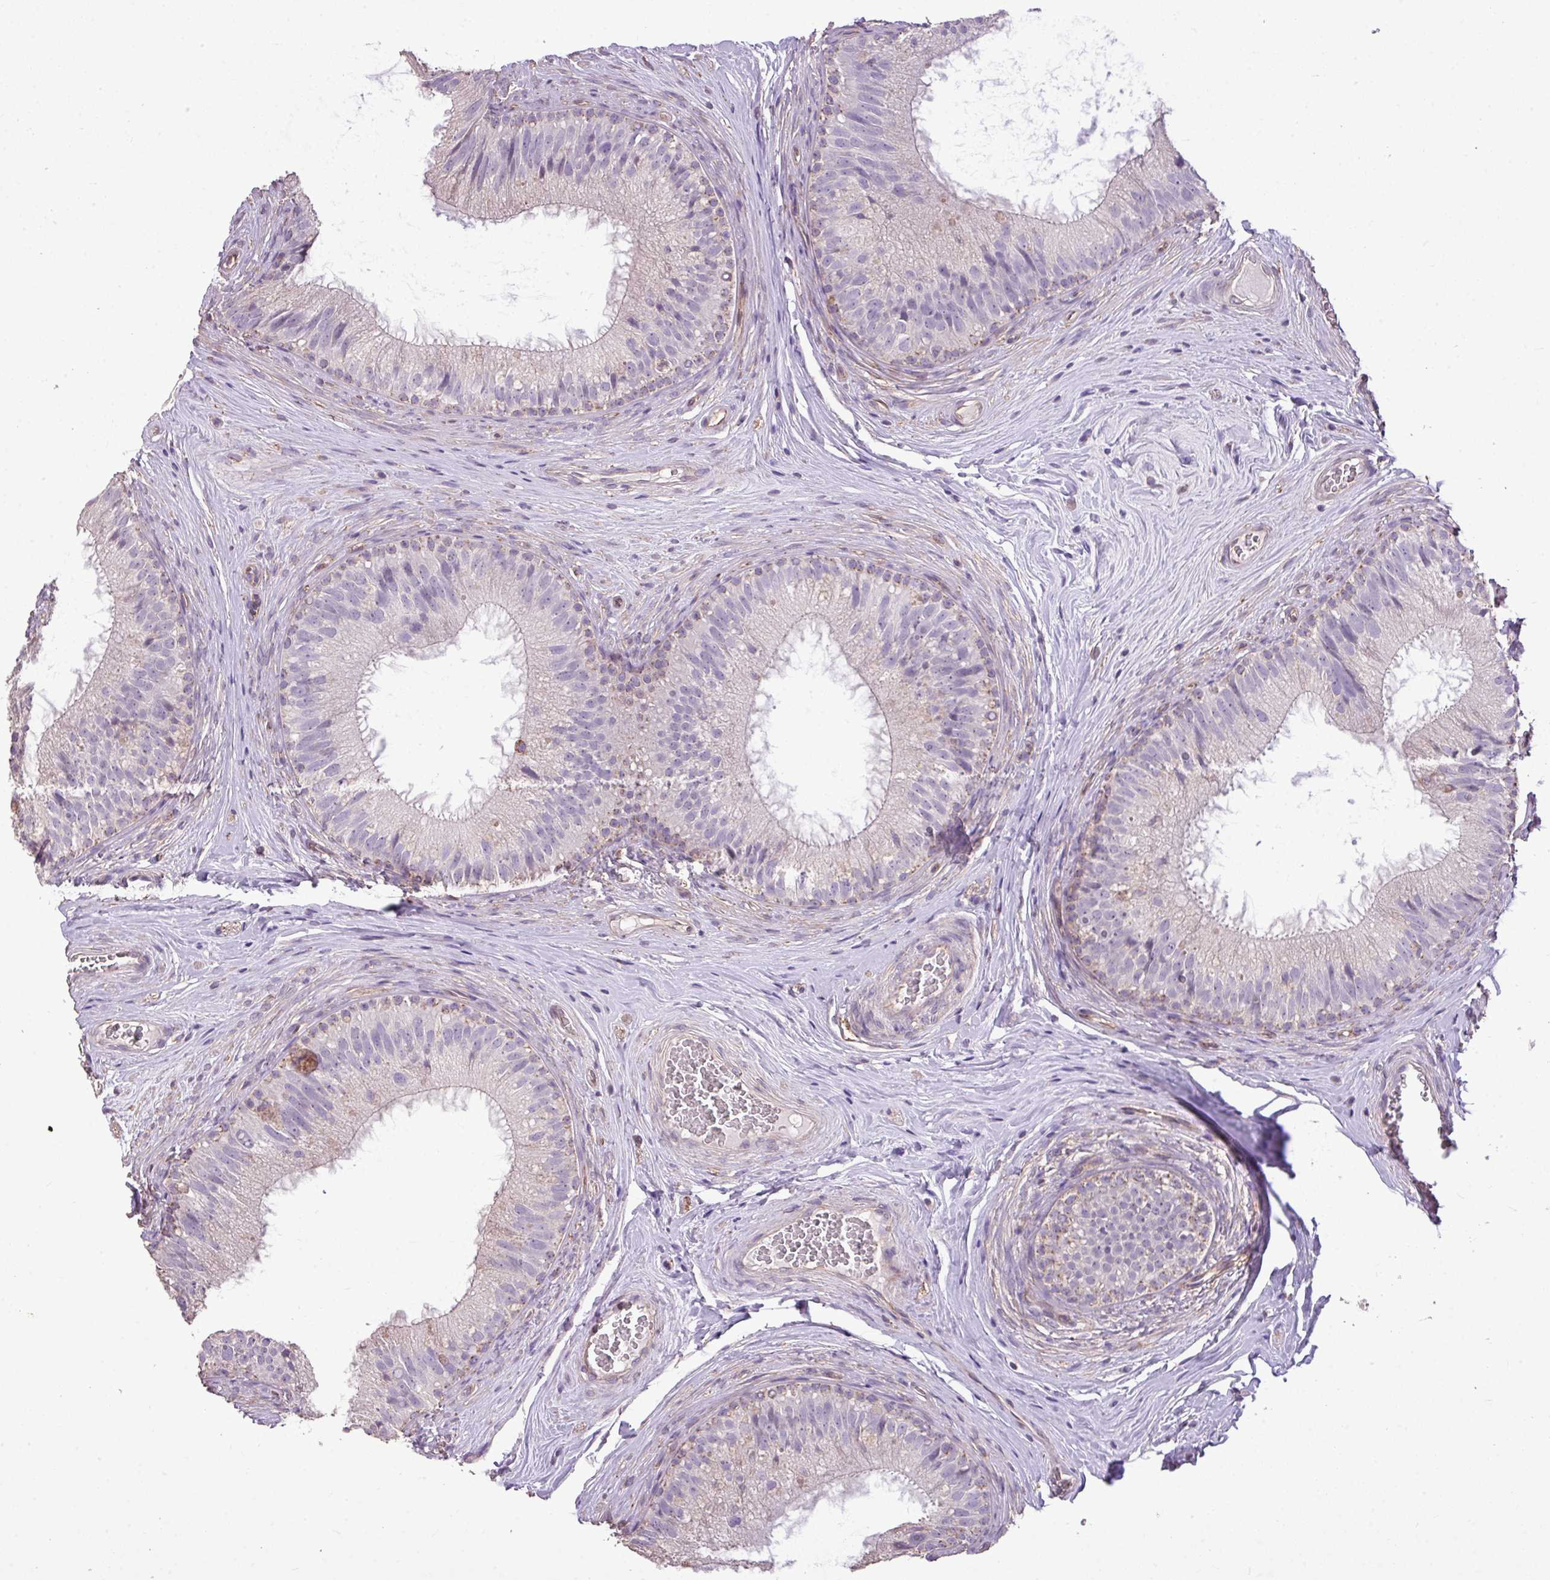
{"staining": {"intensity": "weak", "quantity": "<25%", "location": "cytoplasmic/membranous"}, "tissue": "epididymis", "cell_type": "Glandular cells", "image_type": "normal", "snomed": [{"axis": "morphology", "description": "Normal tissue, NOS"}, {"axis": "topography", "description": "Epididymis"}], "caption": "Immunohistochemistry (IHC) micrograph of normal human epididymis stained for a protein (brown), which shows no expression in glandular cells.", "gene": "ALDH2", "patient": {"sex": "male", "age": 34}}